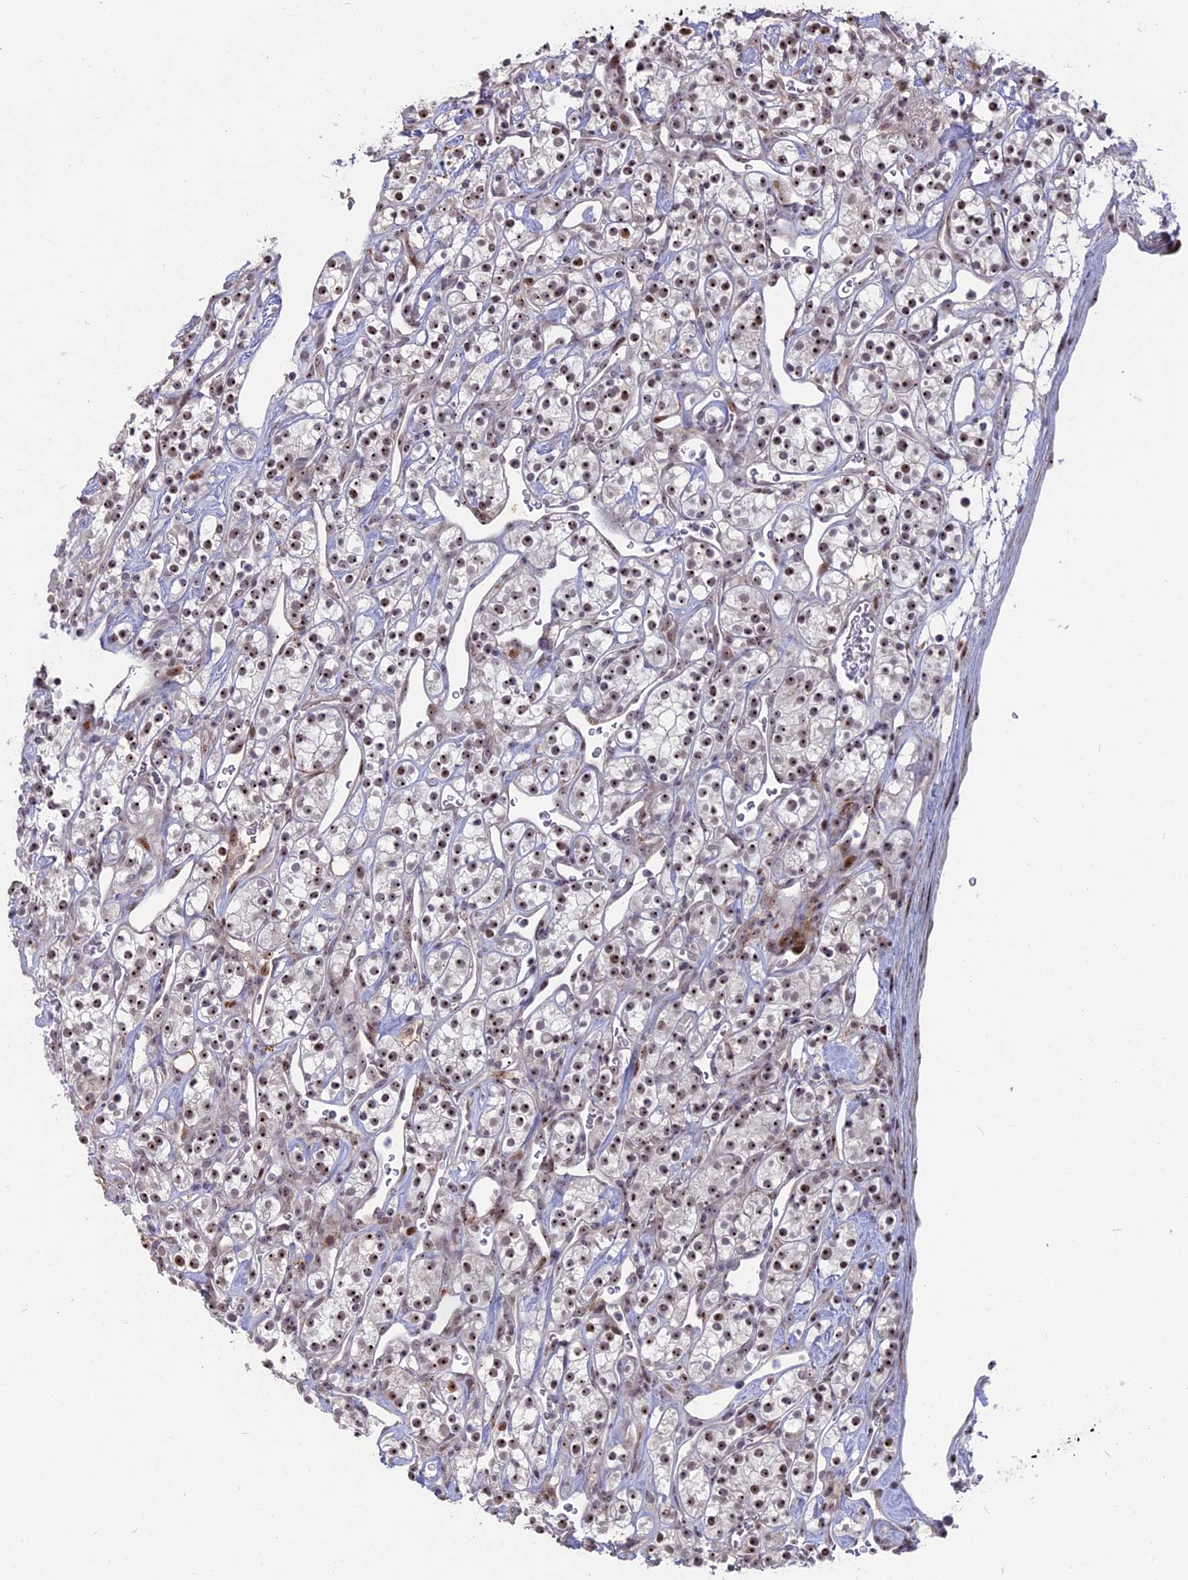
{"staining": {"intensity": "moderate", "quantity": ">75%", "location": "nuclear"}, "tissue": "renal cancer", "cell_type": "Tumor cells", "image_type": "cancer", "snomed": [{"axis": "morphology", "description": "Adenocarcinoma, NOS"}, {"axis": "topography", "description": "Kidney"}], "caption": "The immunohistochemical stain highlights moderate nuclear staining in tumor cells of renal cancer tissue. (DAB IHC with brightfield microscopy, high magnification).", "gene": "FAM131A", "patient": {"sex": "male", "age": 77}}